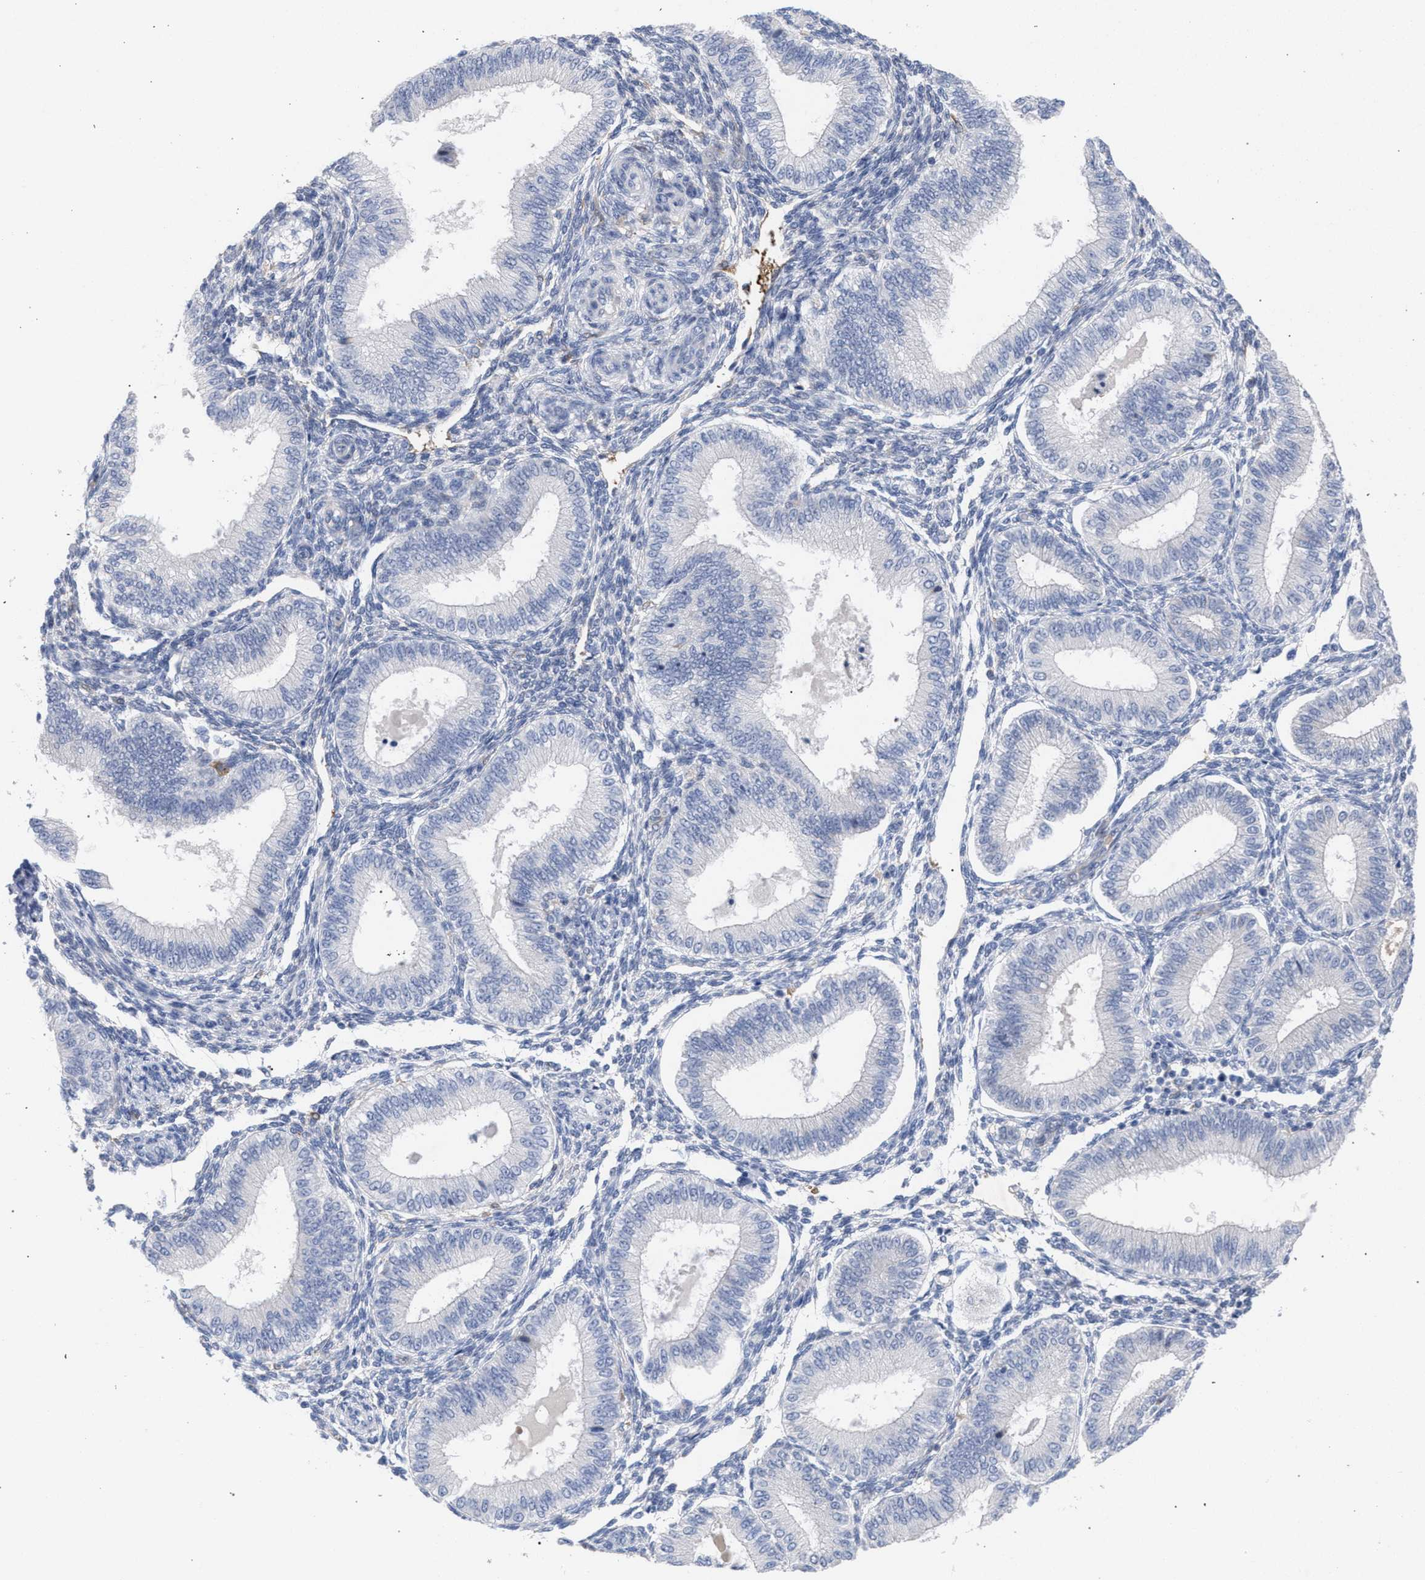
{"staining": {"intensity": "negative", "quantity": "none", "location": "none"}, "tissue": "endometrium", "cell_type": "Cells in endometrial stroma", "image_type": "normal", "snomed": [{"axis": "morphology", "description": "Normal tissue, NOS"}, {"axis": "topography", "description": "Endometrium"}], "caption": "IHC of benign human endometrium reveals no expression in cells in endometrial stroma.", "gene": "FHOD3", "patient": {"sex": "female", "age": 39}}